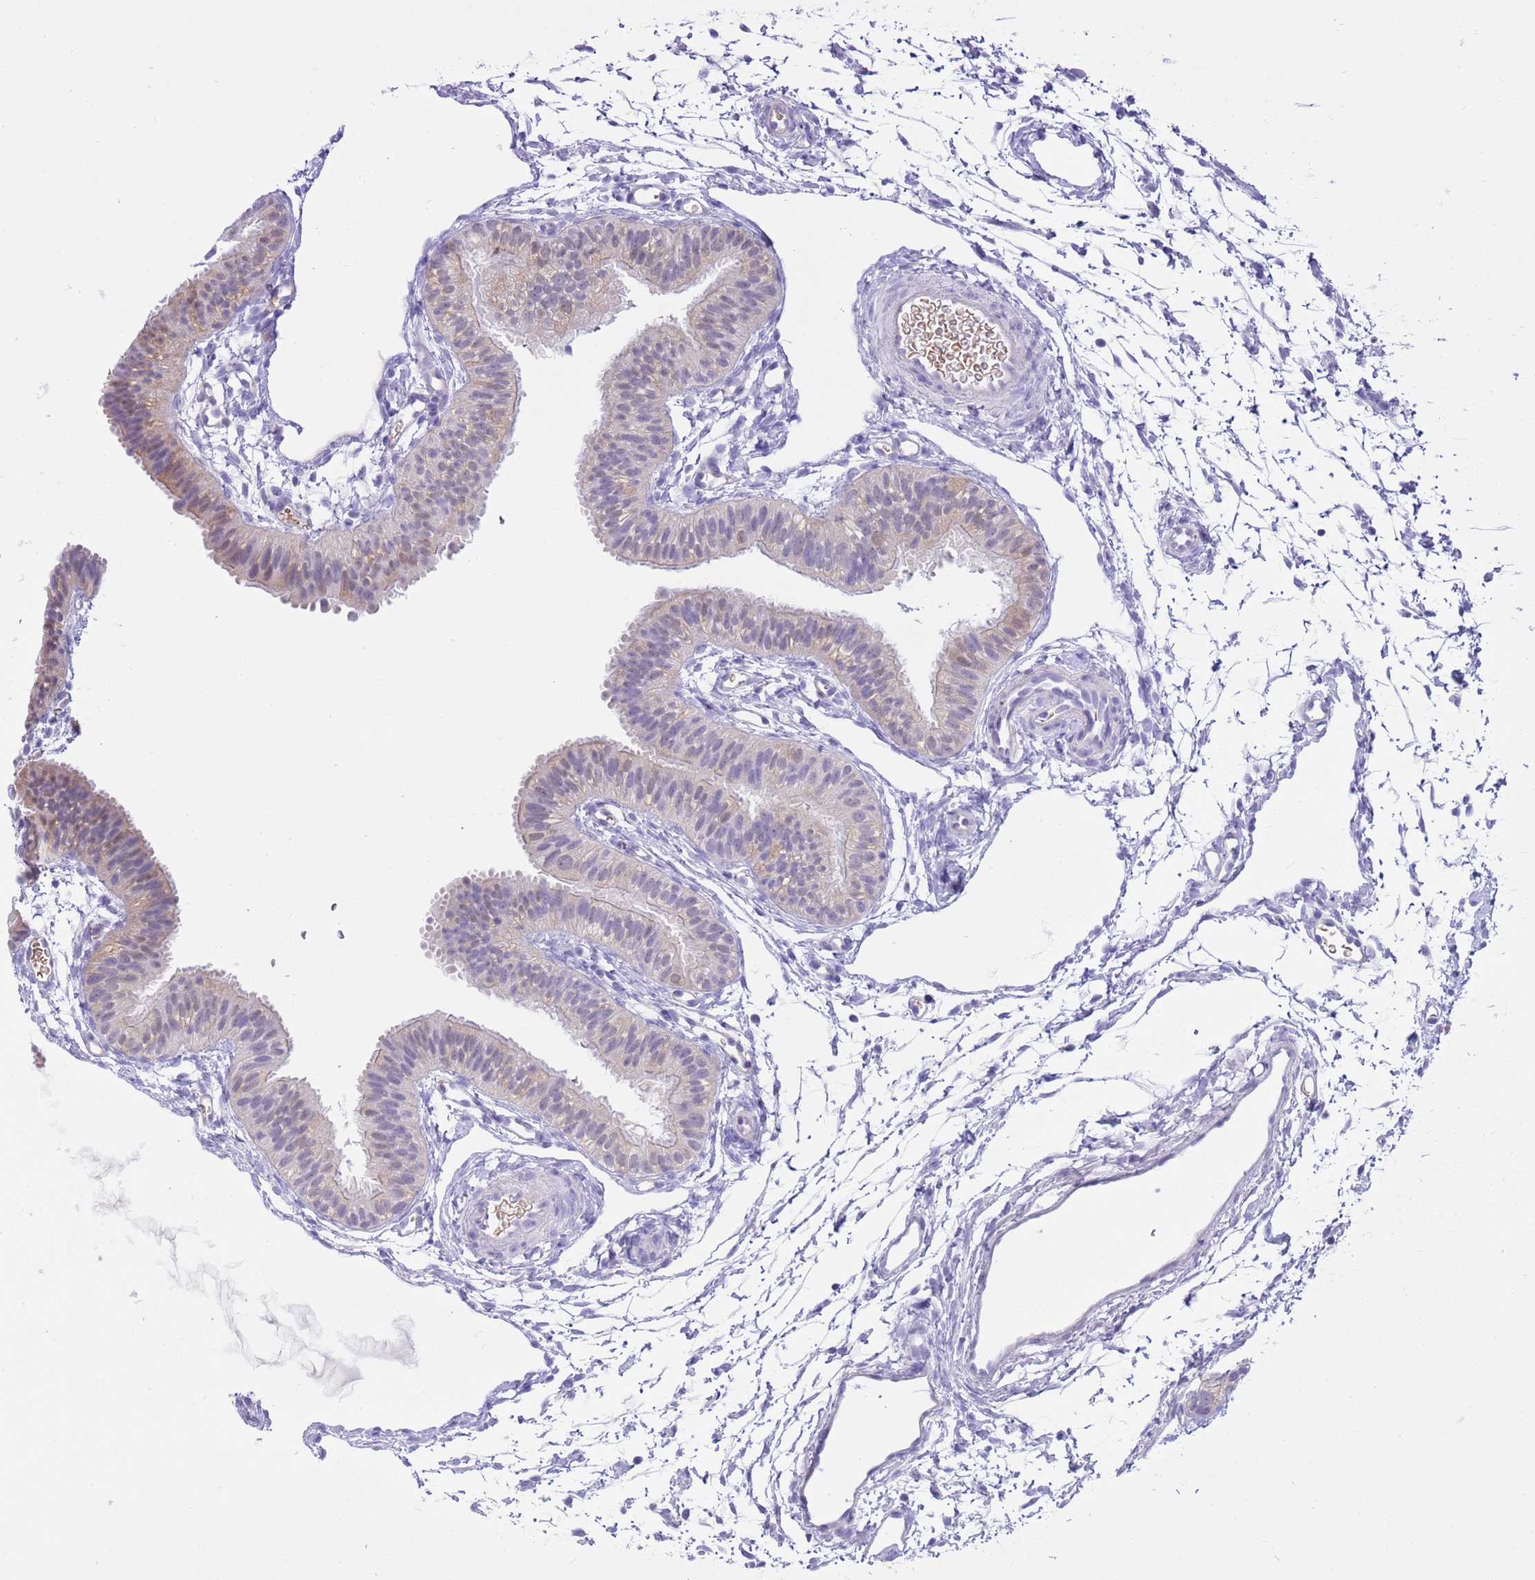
{"staining": {"intensity": "weak", "quantity": "25%-75%", "location": "cytoplasmic/membranous,nuclear"}, "tissue": "fallopian tube", "cell_type": "Glandular cells", "image_type": "normal", "snomed": [{"axis": "morphology", "description": "Normal tissue, NOS"}, {"axis": "topography", "description": "Fallopian tube"}], "caption": "A brown stain labels weak cytoplasmic/membranous,nuclear expression of a protein in glandular cells of normal human fallopian tube.", "gene": "DDI2", "patient": {"sex": "female", "age": 35}}